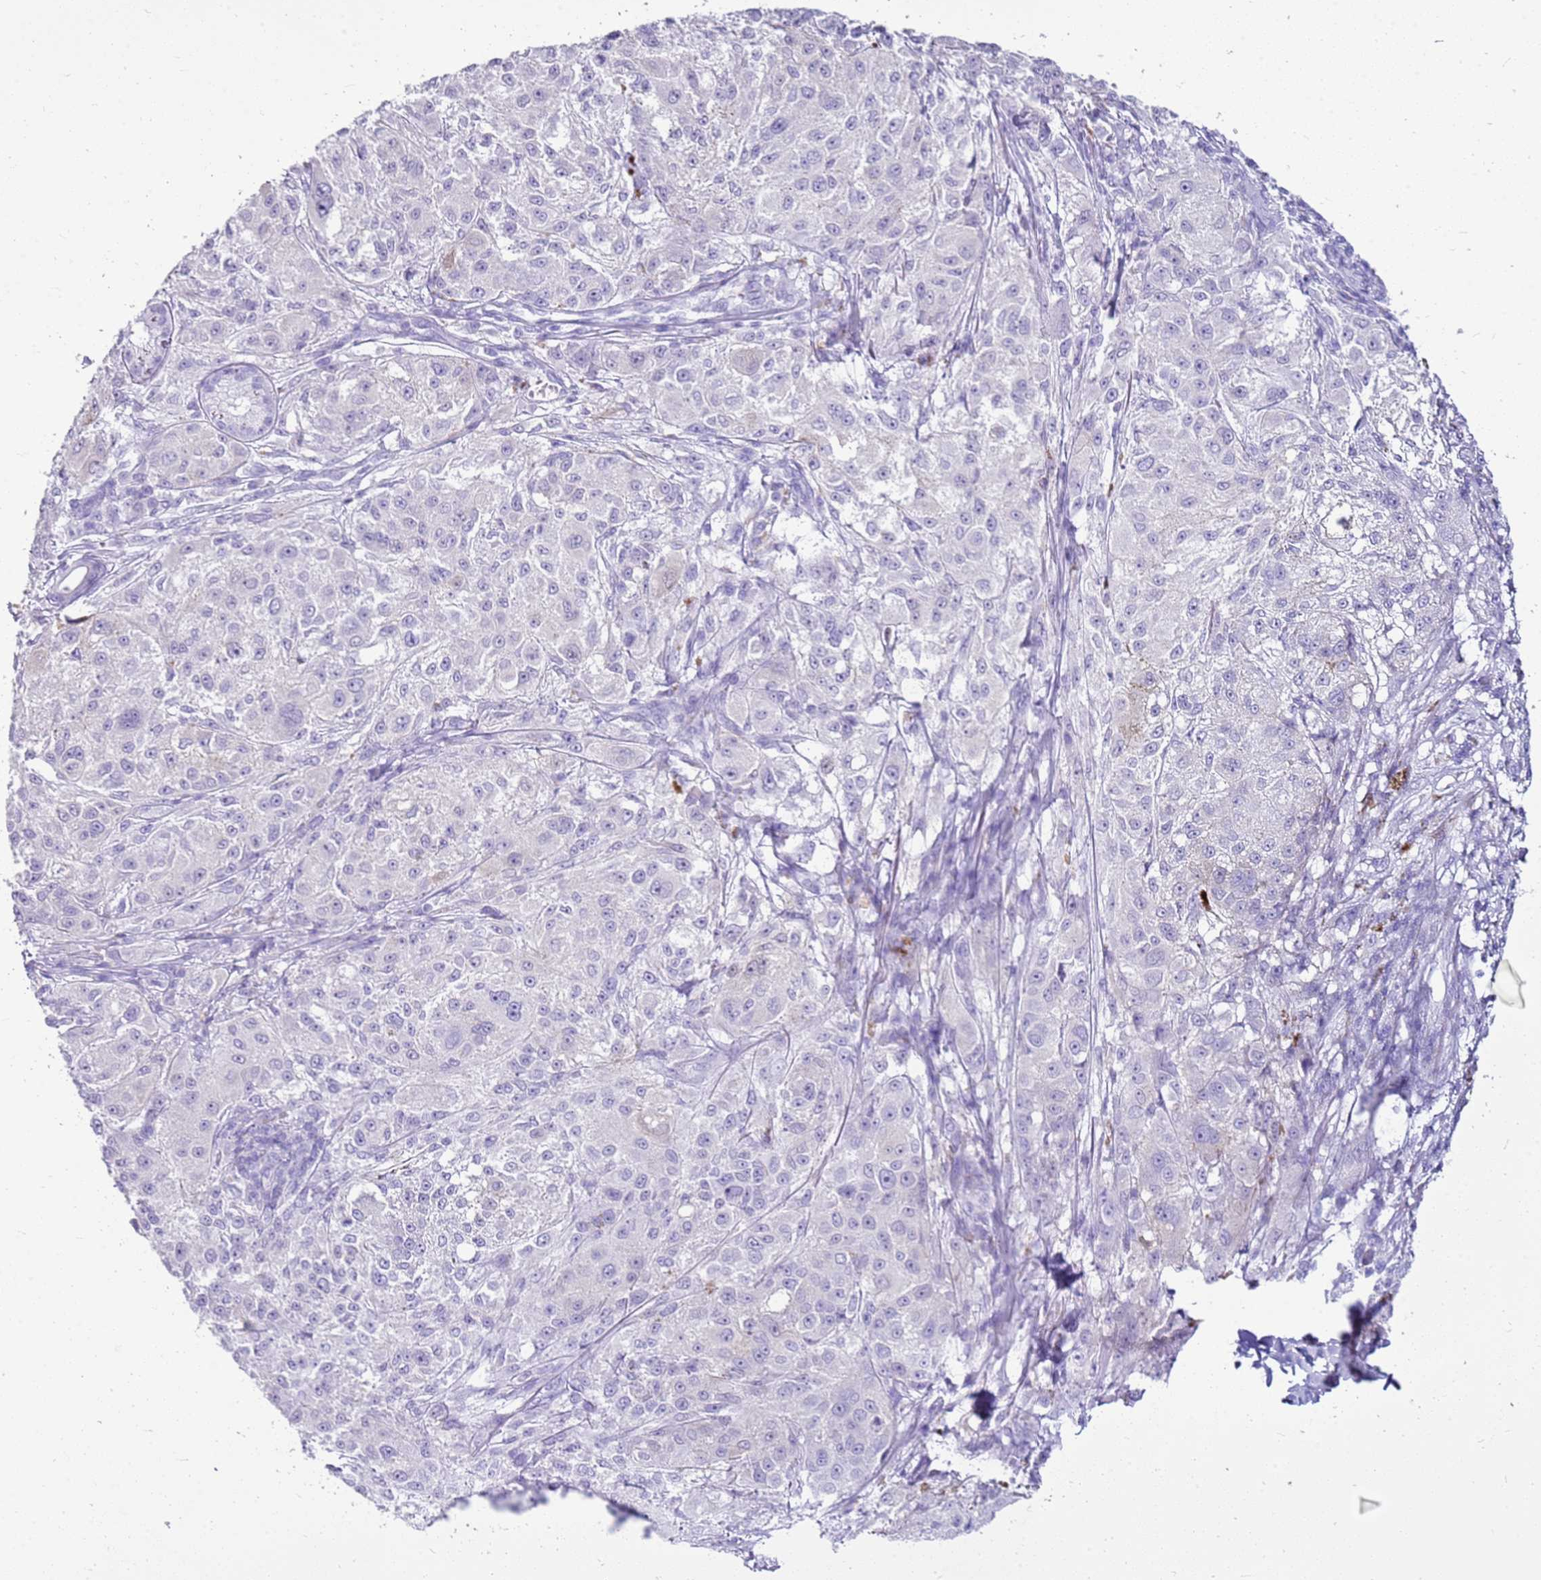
{"staining": {"intensity": "negative", "quantity": "none", "location": "none"}, "tissue": "melanoma", "cell_type": "Tumor cells", "image_type": "cancer", "snomed": [{"axis": "morphology", "description": "Necrosis, NOS"}, {"axis": "morphology", "description": "Malignant melanoma, NOS"}, {"axis": "topography", "description": "Skin"}], "caption": "Protein analysis of malignant melanoma shows no significant positivity in tumor cells.", "gene": "CA8", "patient": {"sex": "female", "age": 87}}